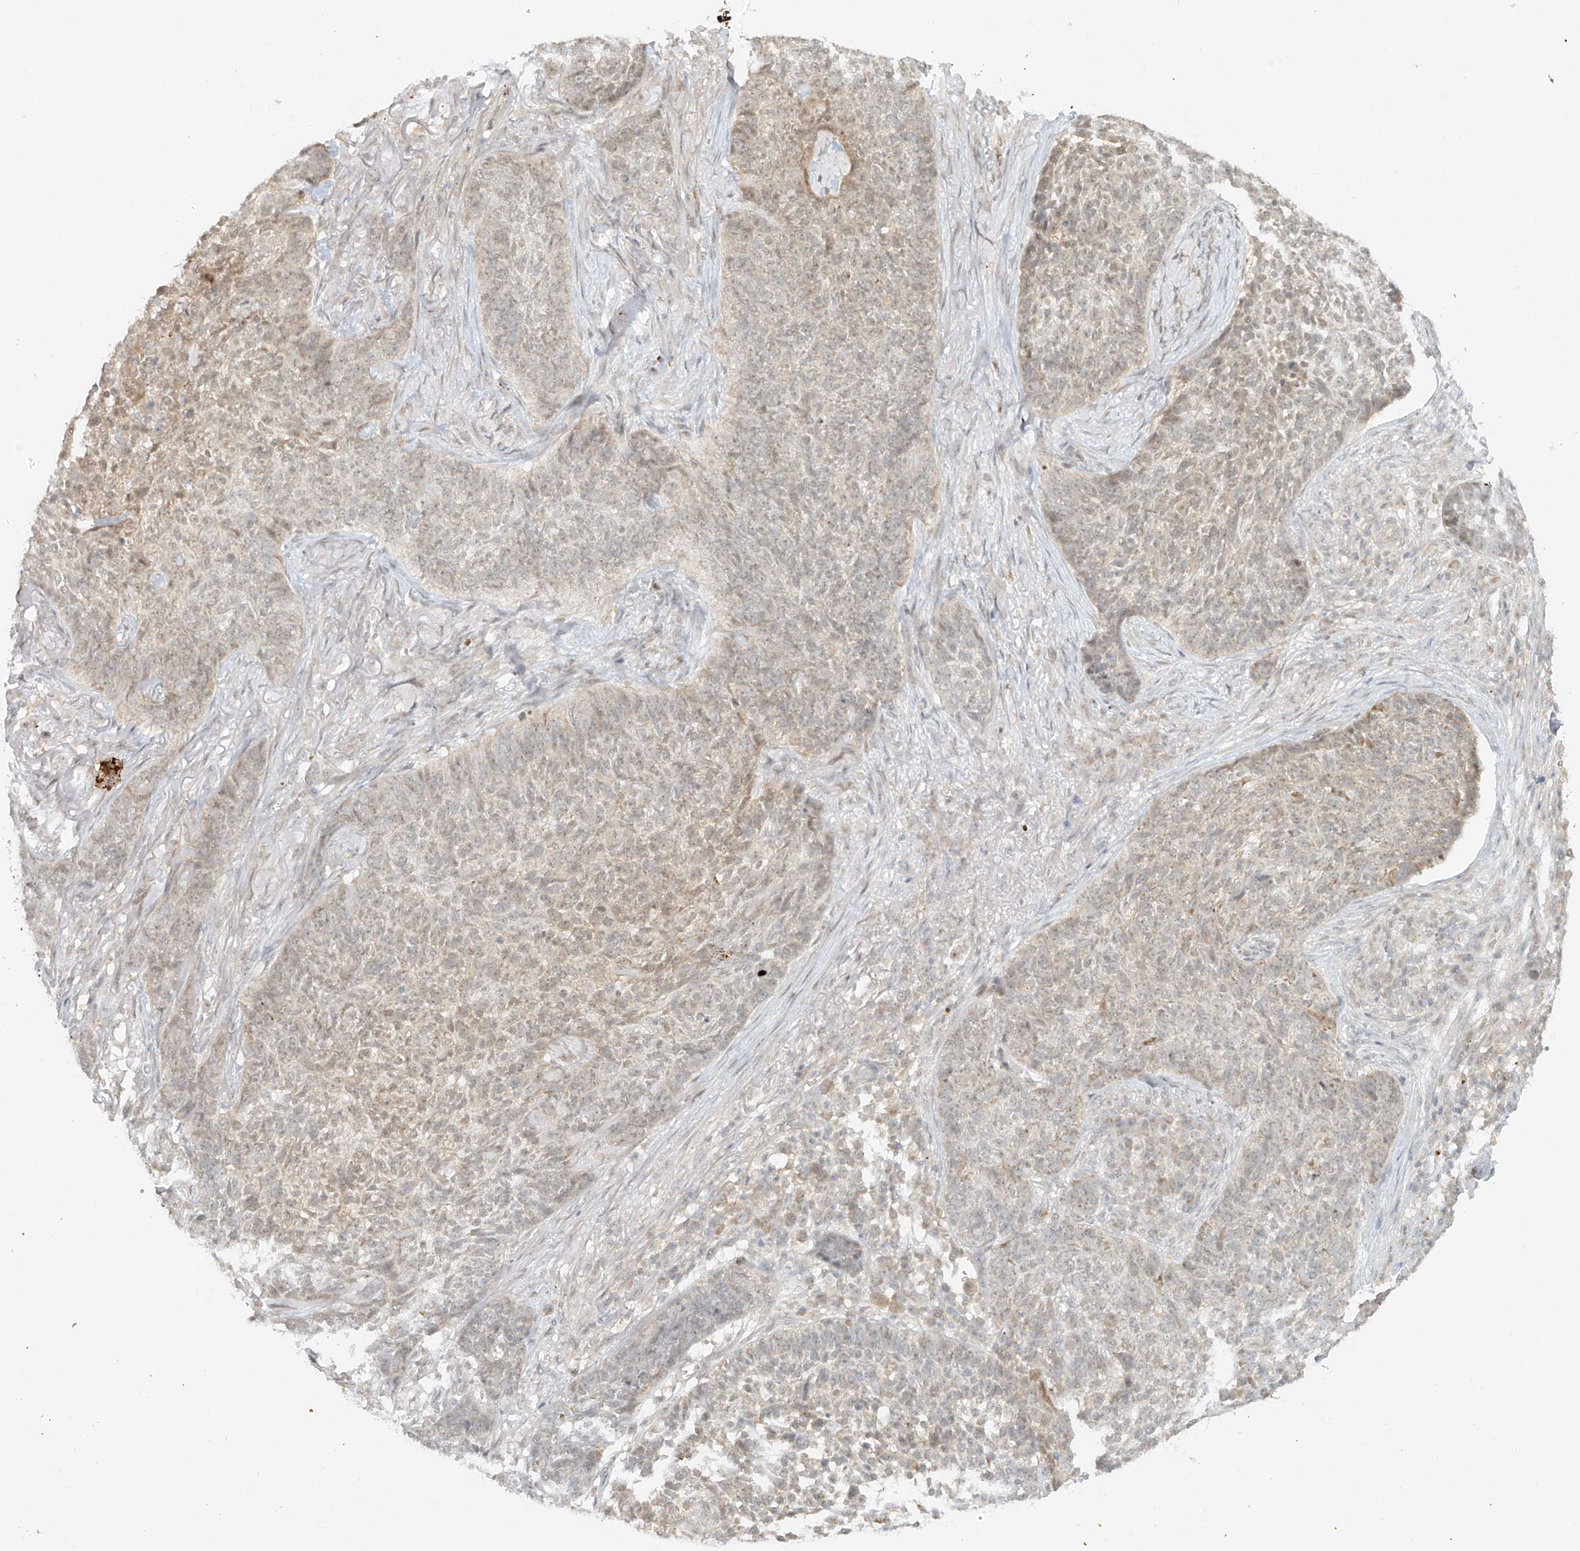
{"staining": {"intensity": "weak", "quantity": "25%-75%", "location": "cytoplasmic/membranous,nuclear"}, "tissue": "skin cancer", "cell_type": "Tumor cells", "image_type": "cancer", "snomed": [{"axis": "morphology", "description": "Basal cell carcinoma"}, {"axis": "topography", "description": "Skin"}], "caption": "IHC micrograph of skin cancer (basal cell carcinoma) stained for a protein (brown), which reveals low levels of weak cytoplasmic/membranous and nuclear staining in approximately 25%-75% of tumor cells.", "gene": "MIPEP", "patient": {"sex": "male", "age": 85}}